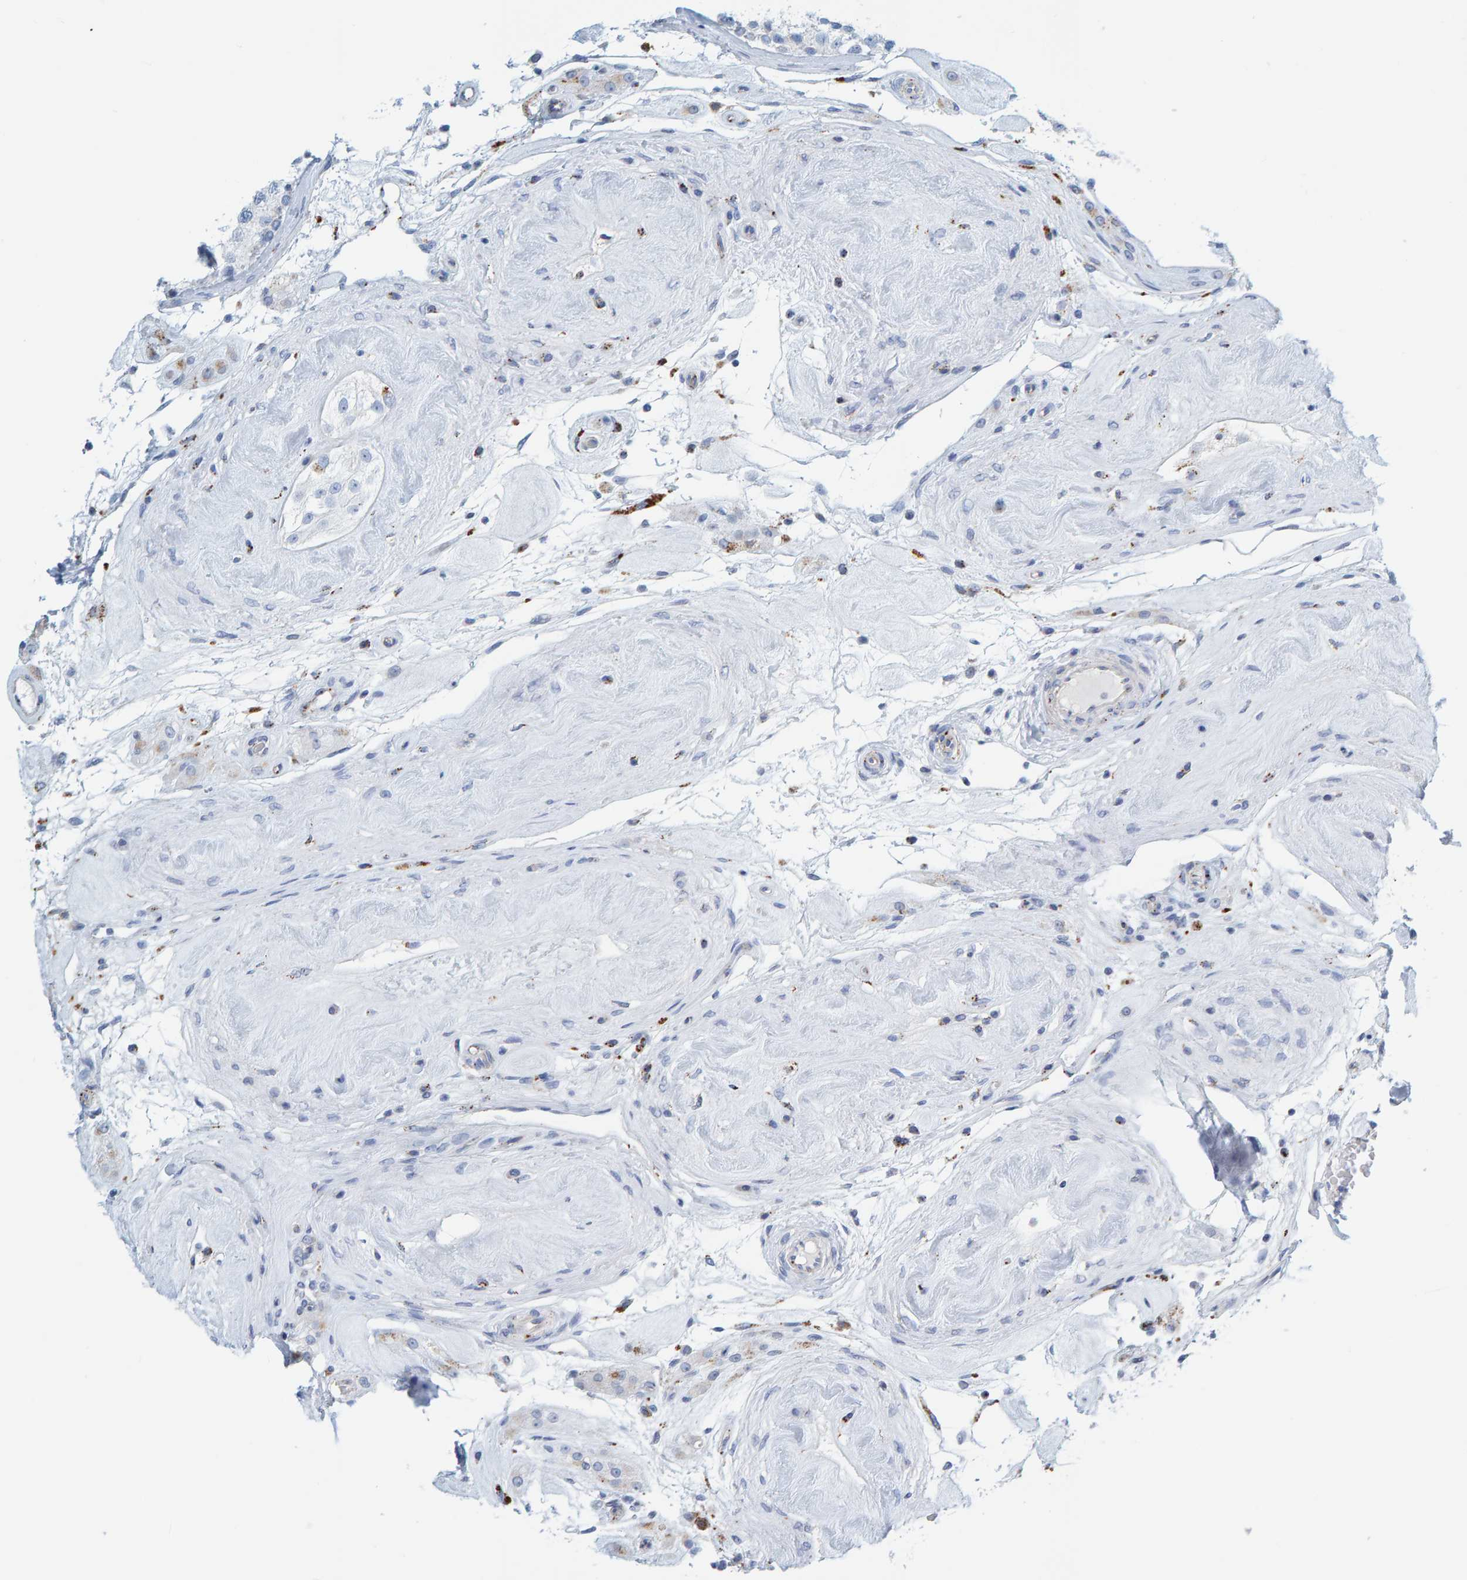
{"staining": {"intensity": "negative", "quantity": "none", "location": "none"}, "tissue": "testis", "cell_type": "Cells in seminiferous ducts", "image_type": "normal", "snomed": [{"axis": "morphology", "description": "Normal tissue, NOS"}, {"axis": "topography", "description": "Testis"}], "caption": "Cells in seminiferous ducts show no significant protein staining in normal testis. The staining was performed using DAB (3,3'-diaminobenzidine) to visualize the protein expression in brown, while the nuclei were stained in blue with hematoxylin (Magnification: 20x).", "gene": "BIN3", "patient": {"sex": "male", "age": 46}}